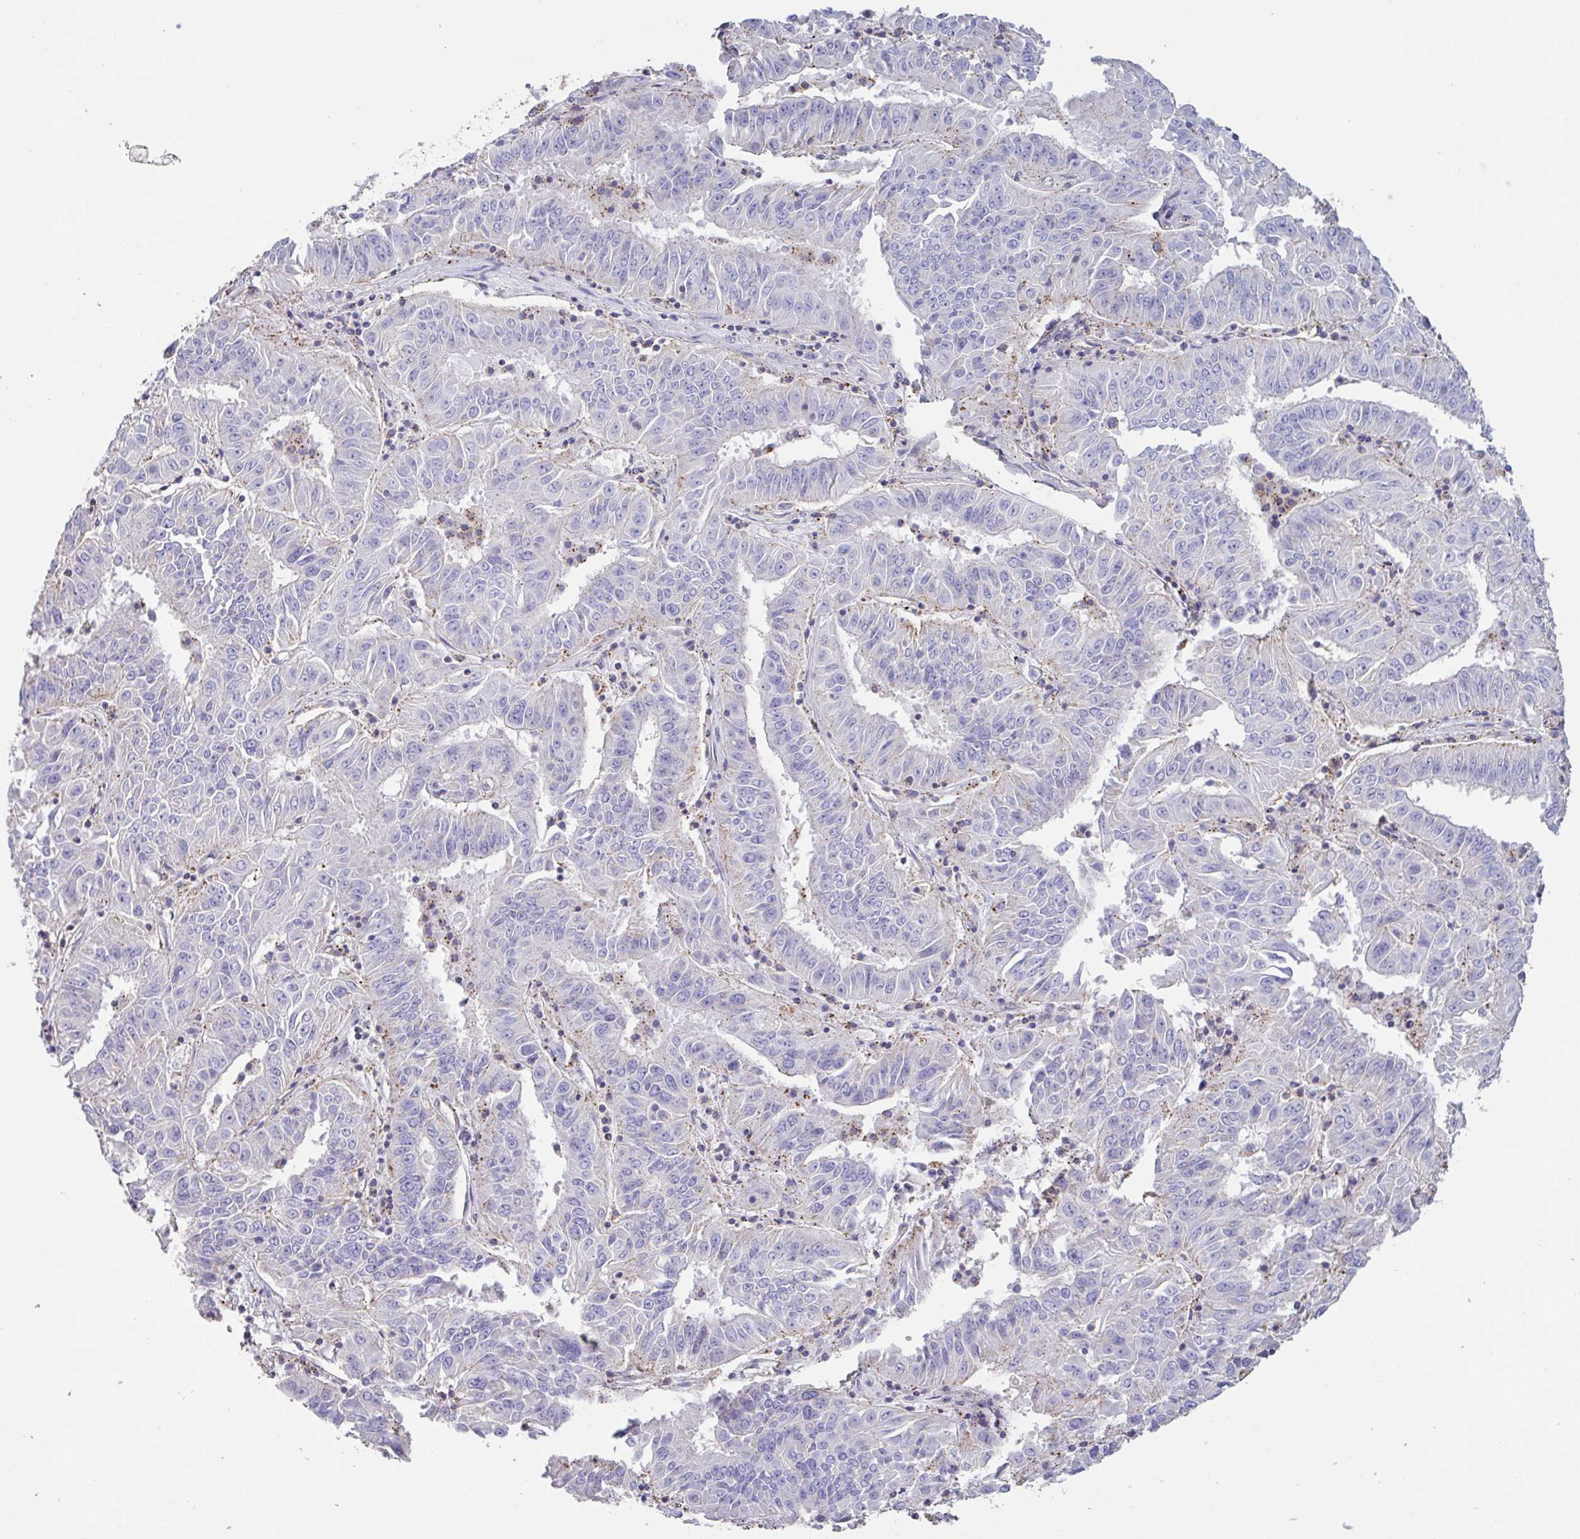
{"staining": {"intensity": "negative", "quantity": "none", "location": "none"}, "tissue": "pancreatic cancer", "cell_type": "Tumor cells", "image_type": "cancer", "snomed": [{"axis": "morphology", "description": "Adenocarcinoma, NOS"}, {"axis": "topography", "description": "Pancreas"}], "caption": "This is a image of IHC staining of adenocarcinoma (pancreatic), which shows no positivity in tumor cells.", "gene": "CHMP5", "patient": {"sex": "male", "age": 63}}